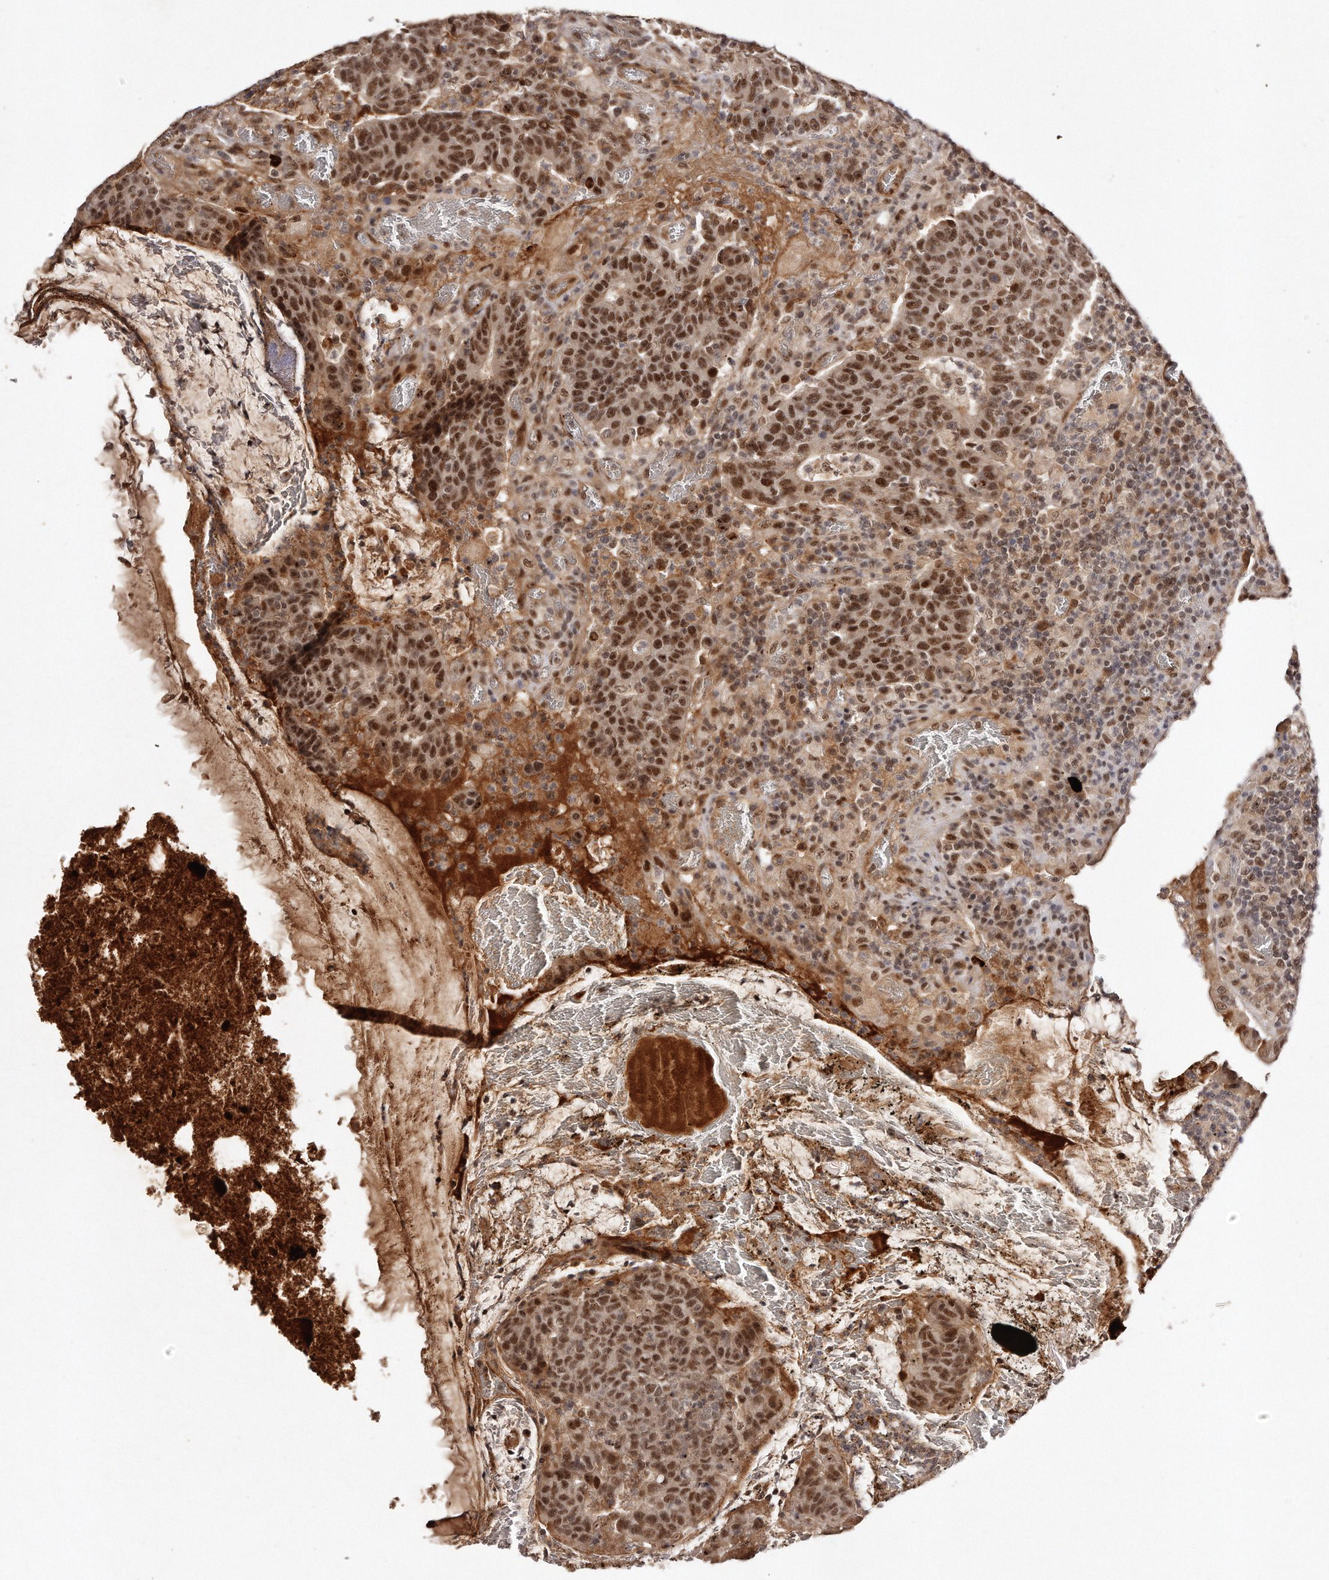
{"staining": {"intensity": "moderate", "quantity": ">75%", "location": "nuclear"}, "tissue": "colorectal cancer", "cell_type": "Tumor cells", "image_type": "cancer", "snomed": [{"axis": "morphology", "description": "Adenocarcinoma, NOS"}, {"axis": "topography", "description": "Colon"}], "caption": "Moderate nuclear protein positivity is present in approximately >75% of tumor cells in colorectal cancer (adenocarcinoma).", "gene": "SOX4", "patient": {"sex": "female", "age": 75}}